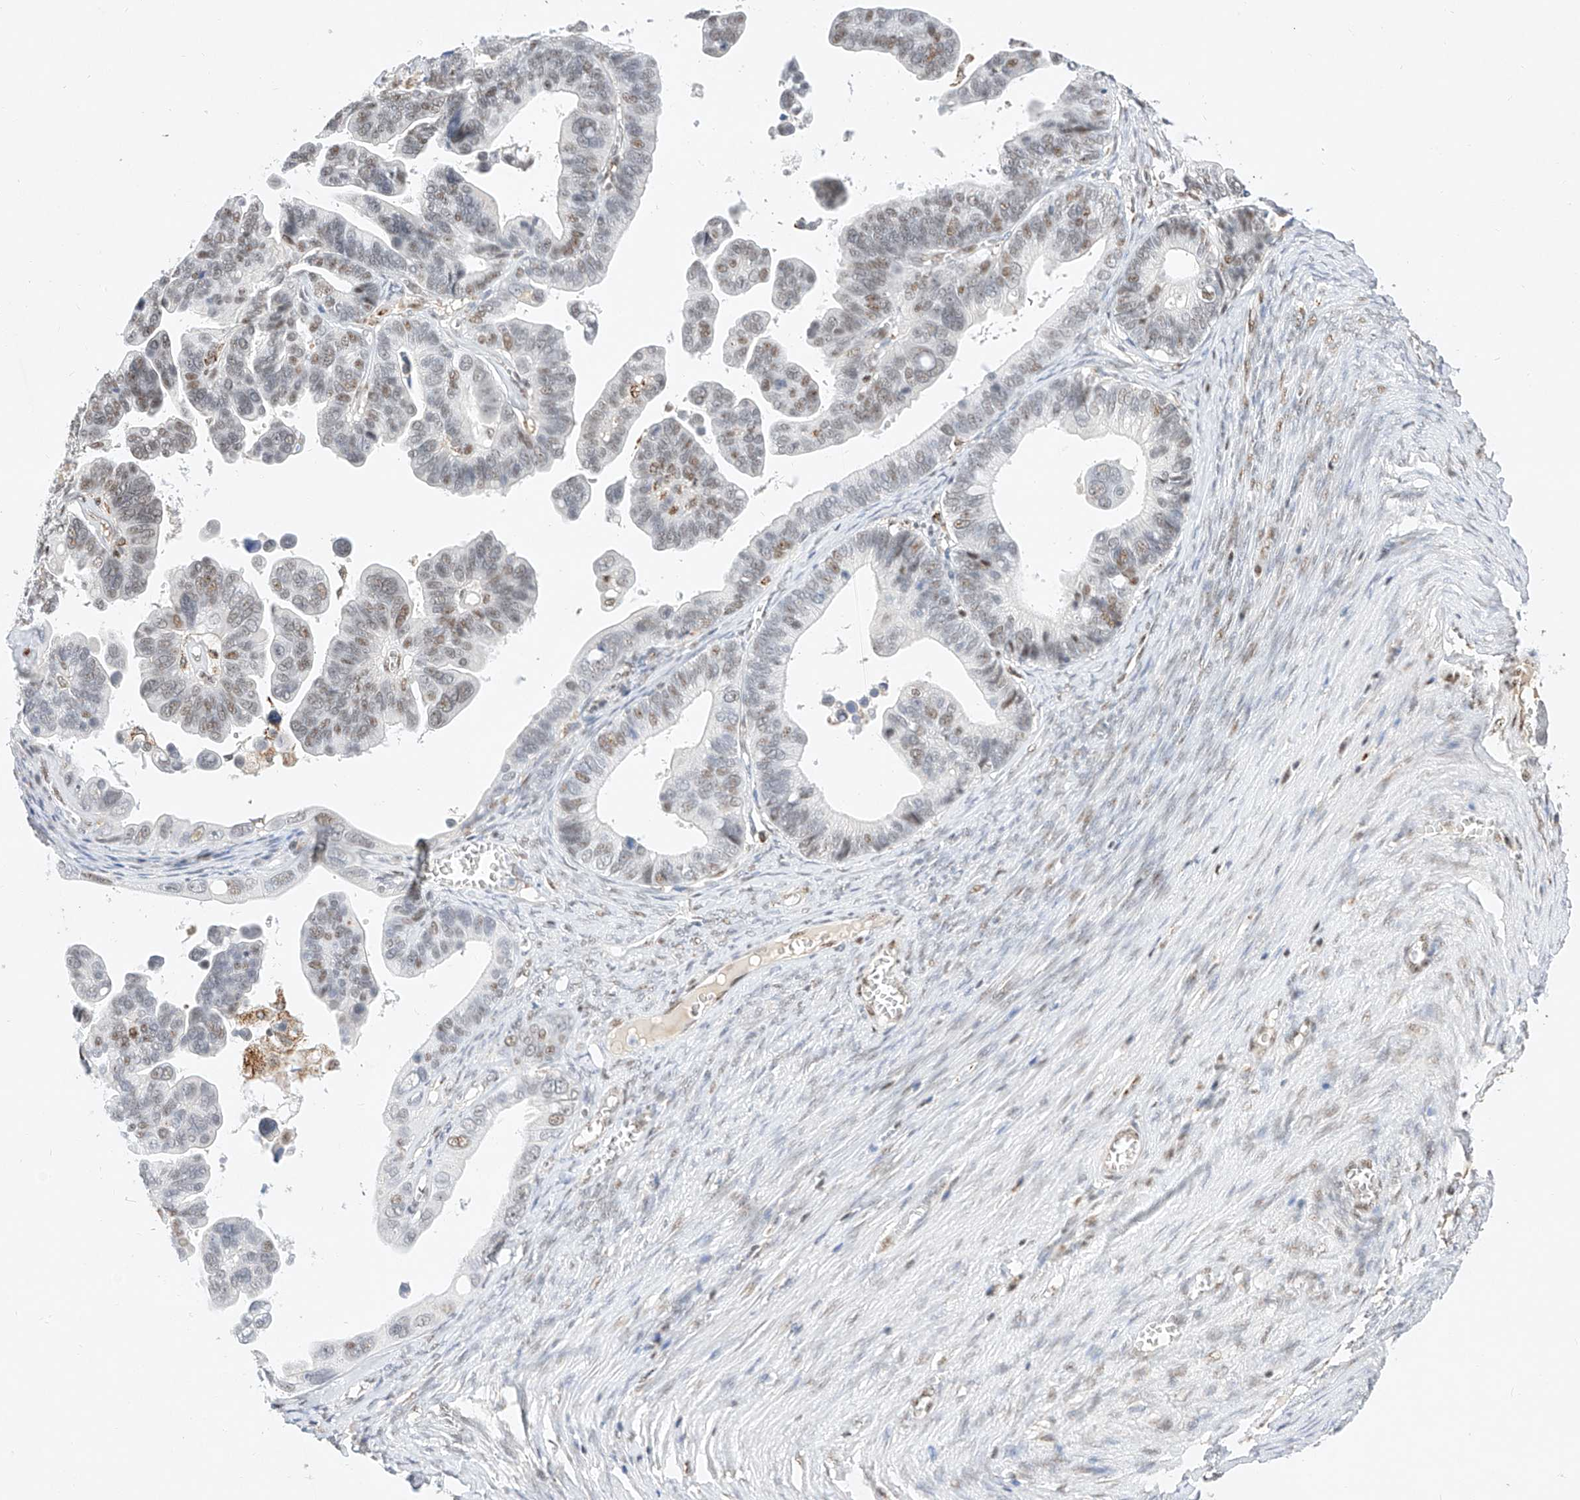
{"staining": {"intensity": "weak", "quantity": "<25%", "location": "nuclear"}, "tissue": "ovarian cancer", "cell_type": "Tumor cells", "image_type": "cancer", "snomed": [{"axis": "morphology", "description": "Cystadenocarcinoma, serous, NOS"}, {"axis": "topography", "description": "Ovary"}], "caption": "A histopathology image of human ovarian cancer (serous cystadenocarcinoma) is negative for staining in tumor cells. (Brightfield microscopy of DAB (3,3'-diaminobenzidine) IHC at high magnification).", "gene": "NRF1", "patient": {"sex": "female", "age": 56}}